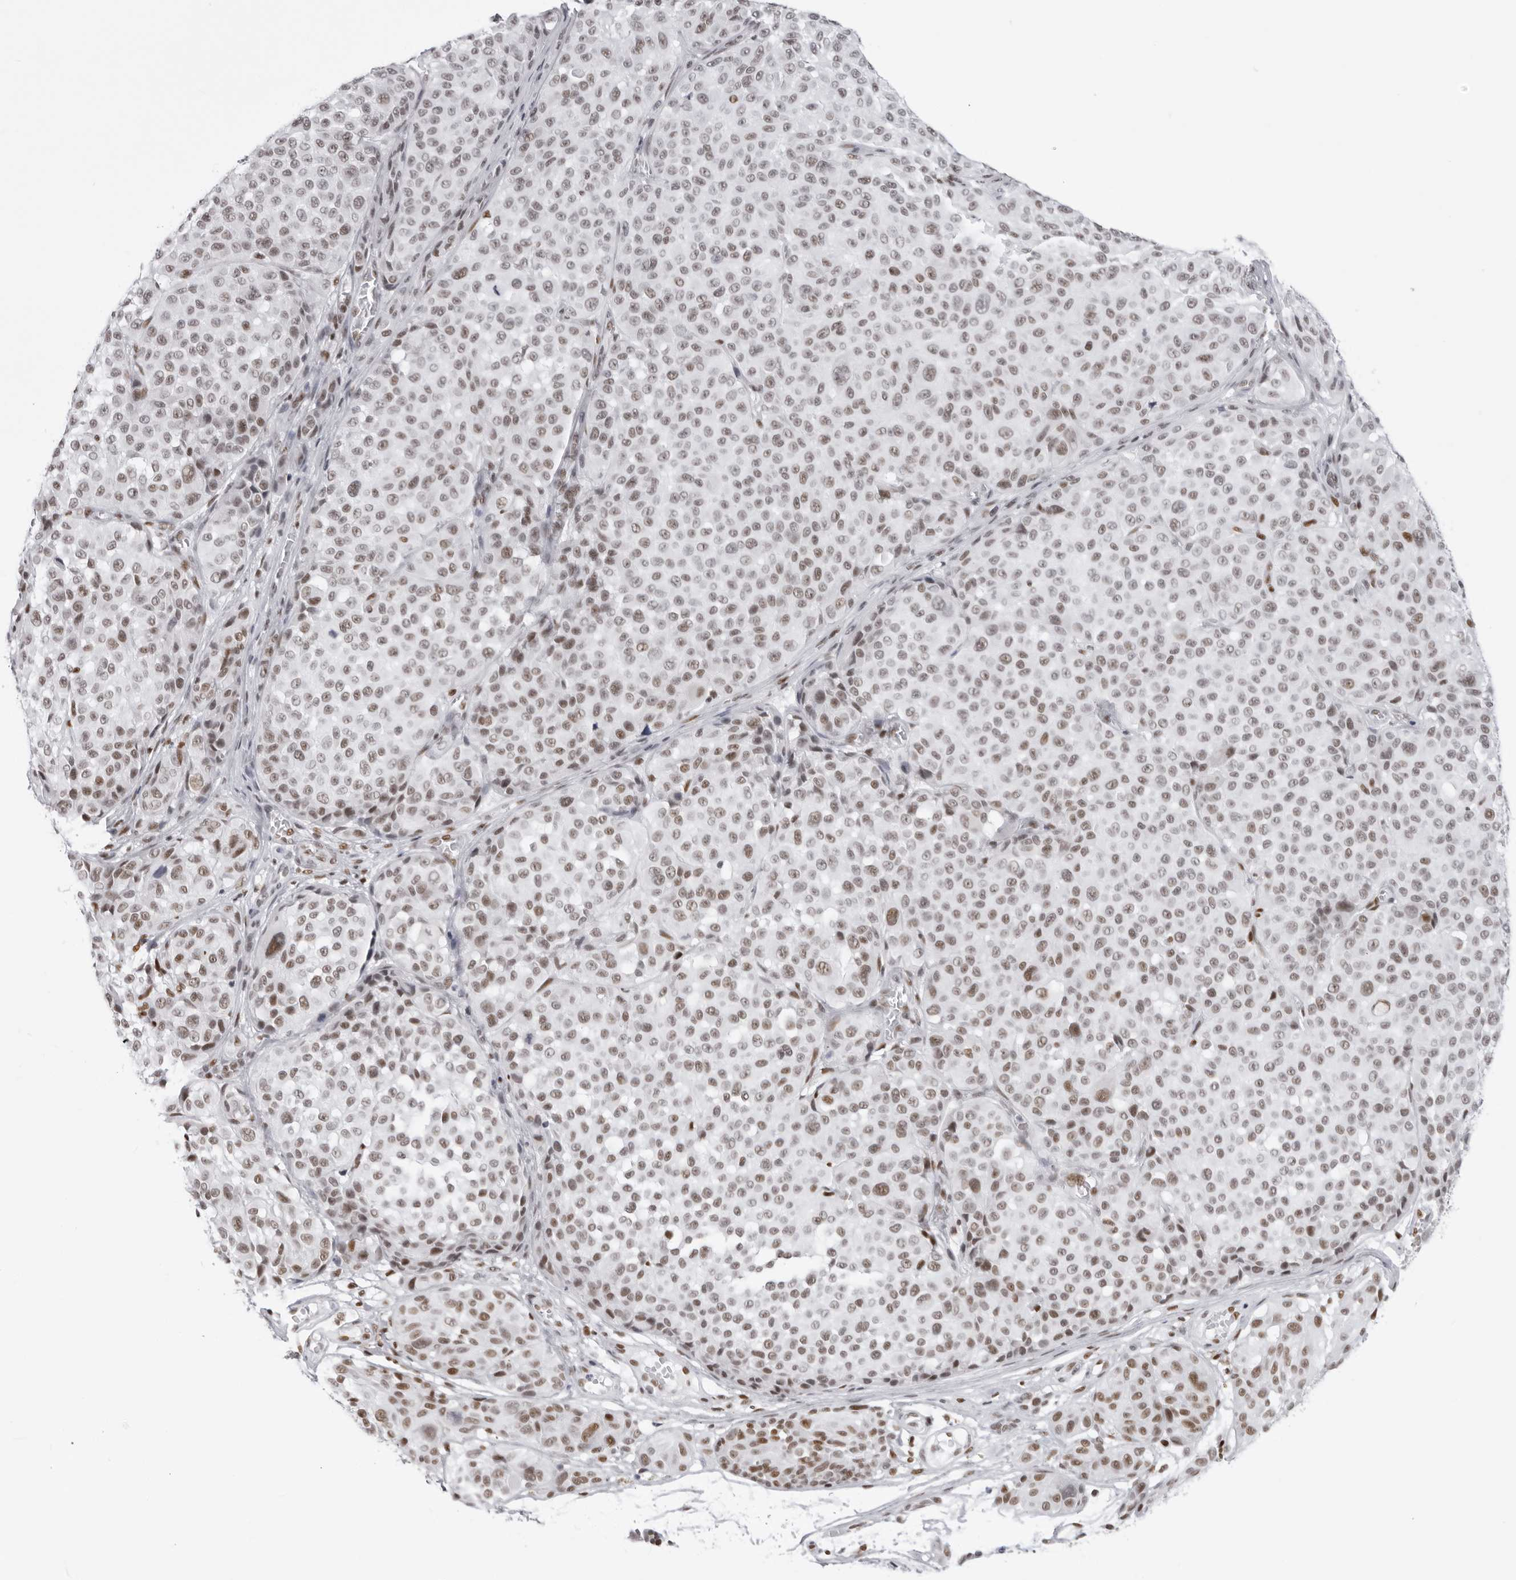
{"staining": {"intensity": "weak", "quantity": ">75%", "location": "nuclear"}, "tissue": "melanoma", "cell_type": "Tumor cells", "image_type": "cancer", "snomed": [{"axis": "morphology", "description": "Malignant melanoma, NOS"}, {"axis": "topography", "description": "Skin"}], "caption": "The histopathology image displays a brown stain indicating the presence of a protein in the nuclear of tumor cells in melanoma. Using DAB (3,3'-diaminobenzidine) (brown) and hematoxylin (blue) stains, captured at high magnification using brightfield microscopy.", "gene": "IRF2BP2", "patient": {"sex": "male", "age": 83}}